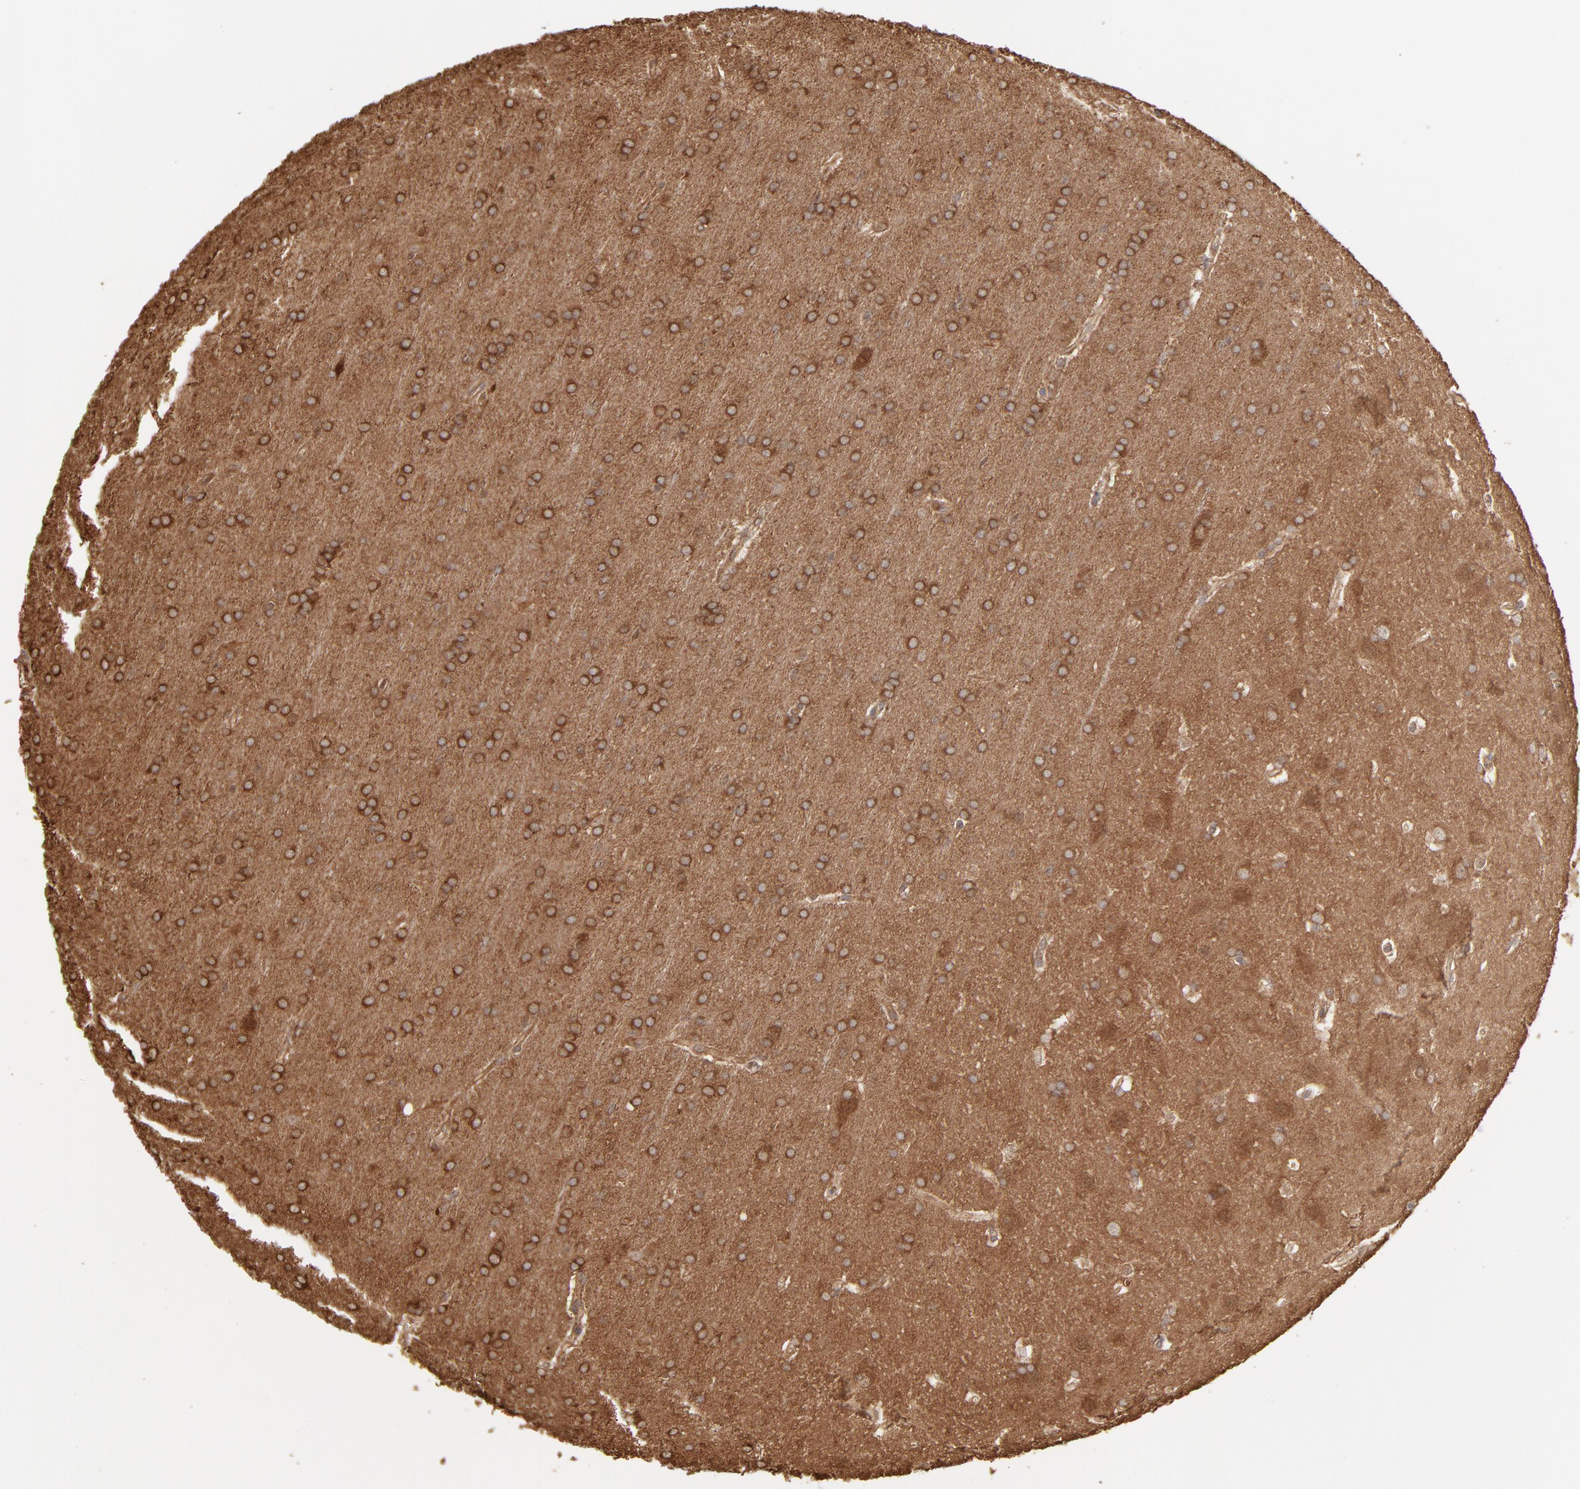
{"staining": {"intensity": "moderate", "quantity": ">75%", "location": "cytoplasmic/membranous"}, "tissue": "glioma", "cell_type": "Tumor cells", "image_type": "cancer", "snomed": [{"axis": "morphology", "description": "Glioma, malignant, Low grade"}, {"axis": "topography", "description": "Brain"}], "caption": "Moderate cytoplasmic/membranous expression is seen in about >75% of tumor cells in glioma. The staining was performed using DAB to visualize the protein expression in brown, while the nuclei were stained in blue with hematoxylin (Magnification: 20x).", "gene": "PPP2CA", "patient": {"sex": "female", "age": 32}}